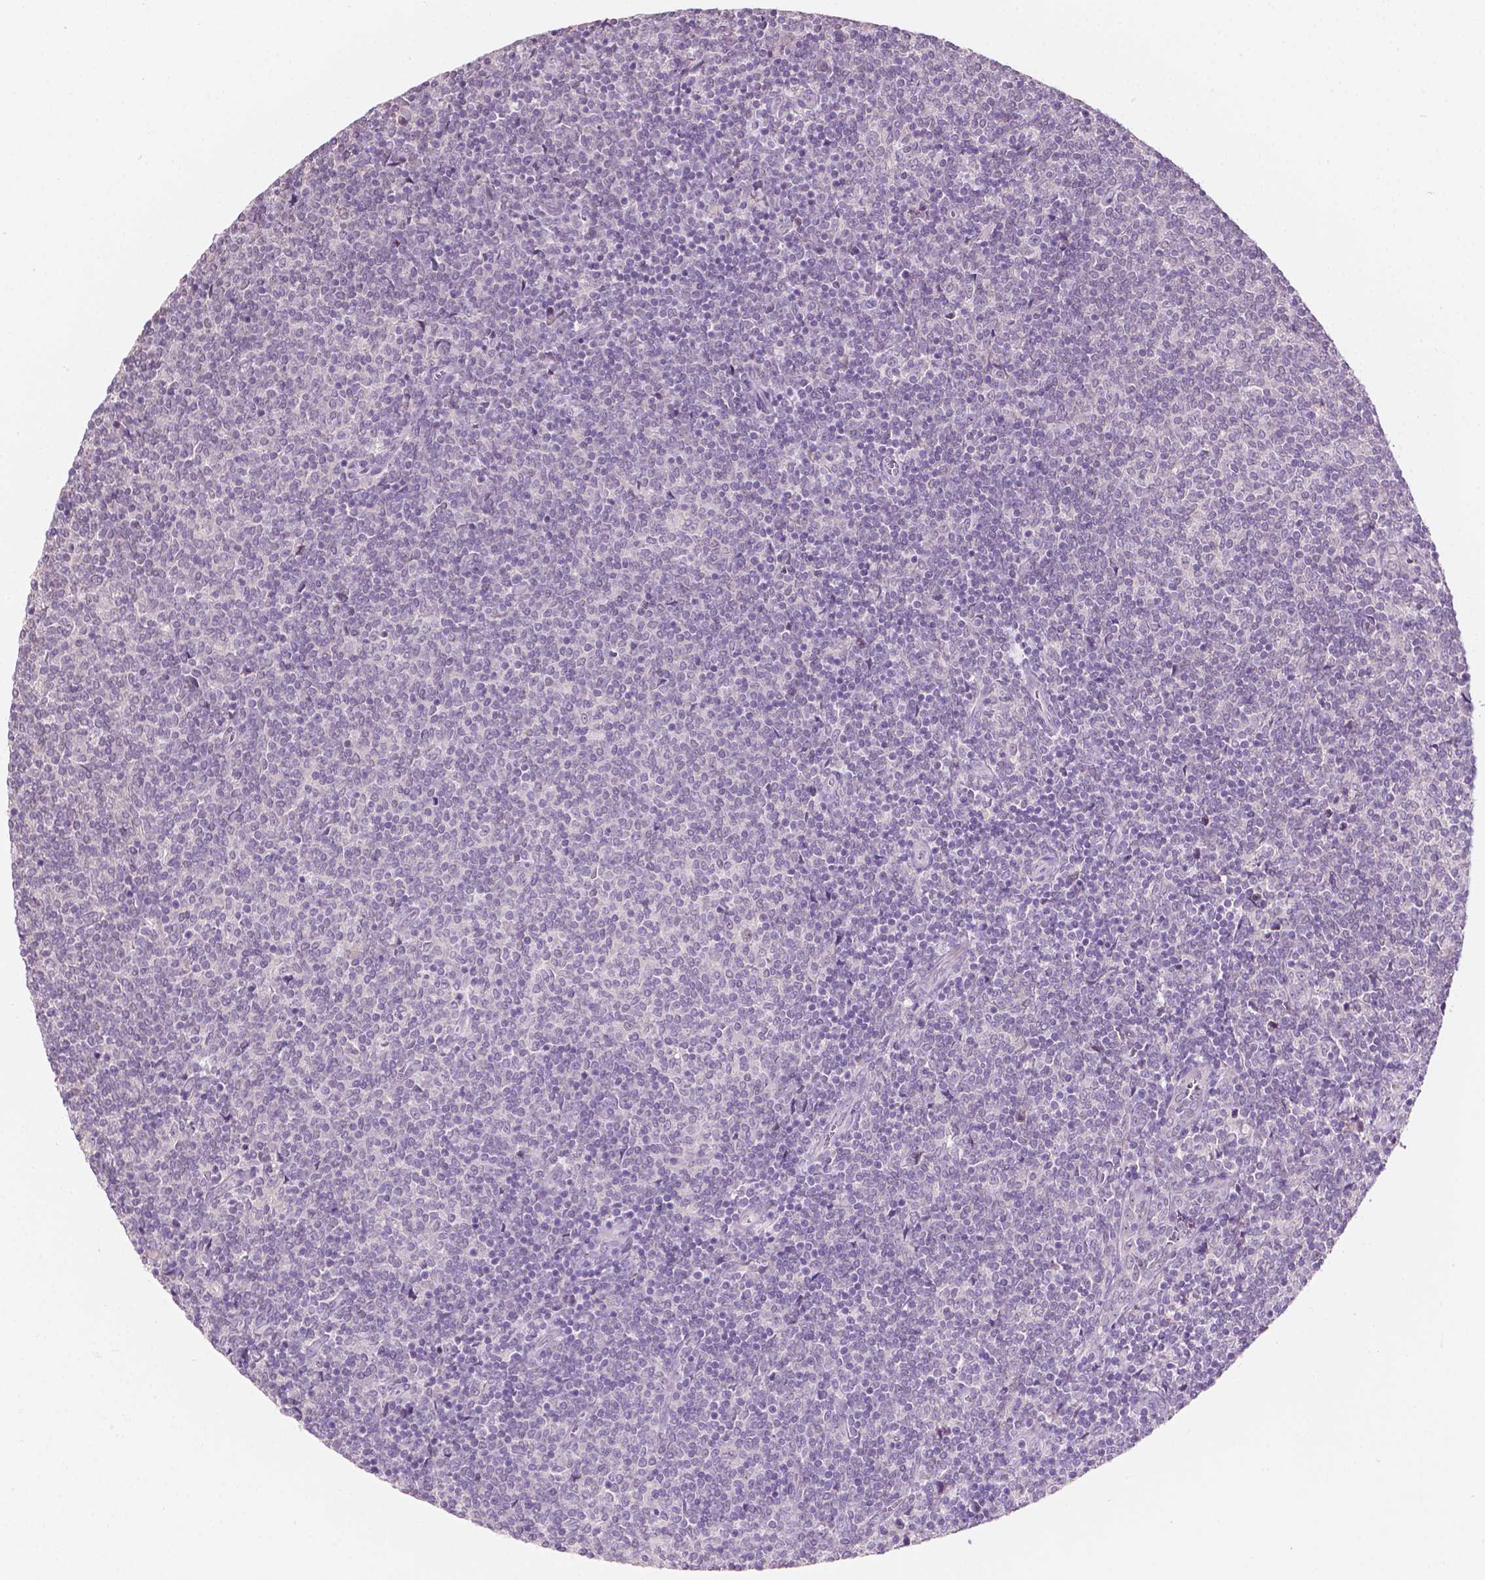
{"staining": {"intensity": "negative", "quantity": "none", "location": "none"}, "tissue": "lymphoma", "cell_type": "Tumor cells", "image_type": "cancer", "snomed": [{"axis": "morphology", "description": "Malignant lymphoma, non-Hodgkin's type, Low grade"}, {"axis": "topography", "description": "Lymph node"}], "caption": "Immunohistochemistry of lymphoma displays no expression in tumor cells.", "gene": "TM6SF2", "patient": {"sex": "male", "age": 52}}